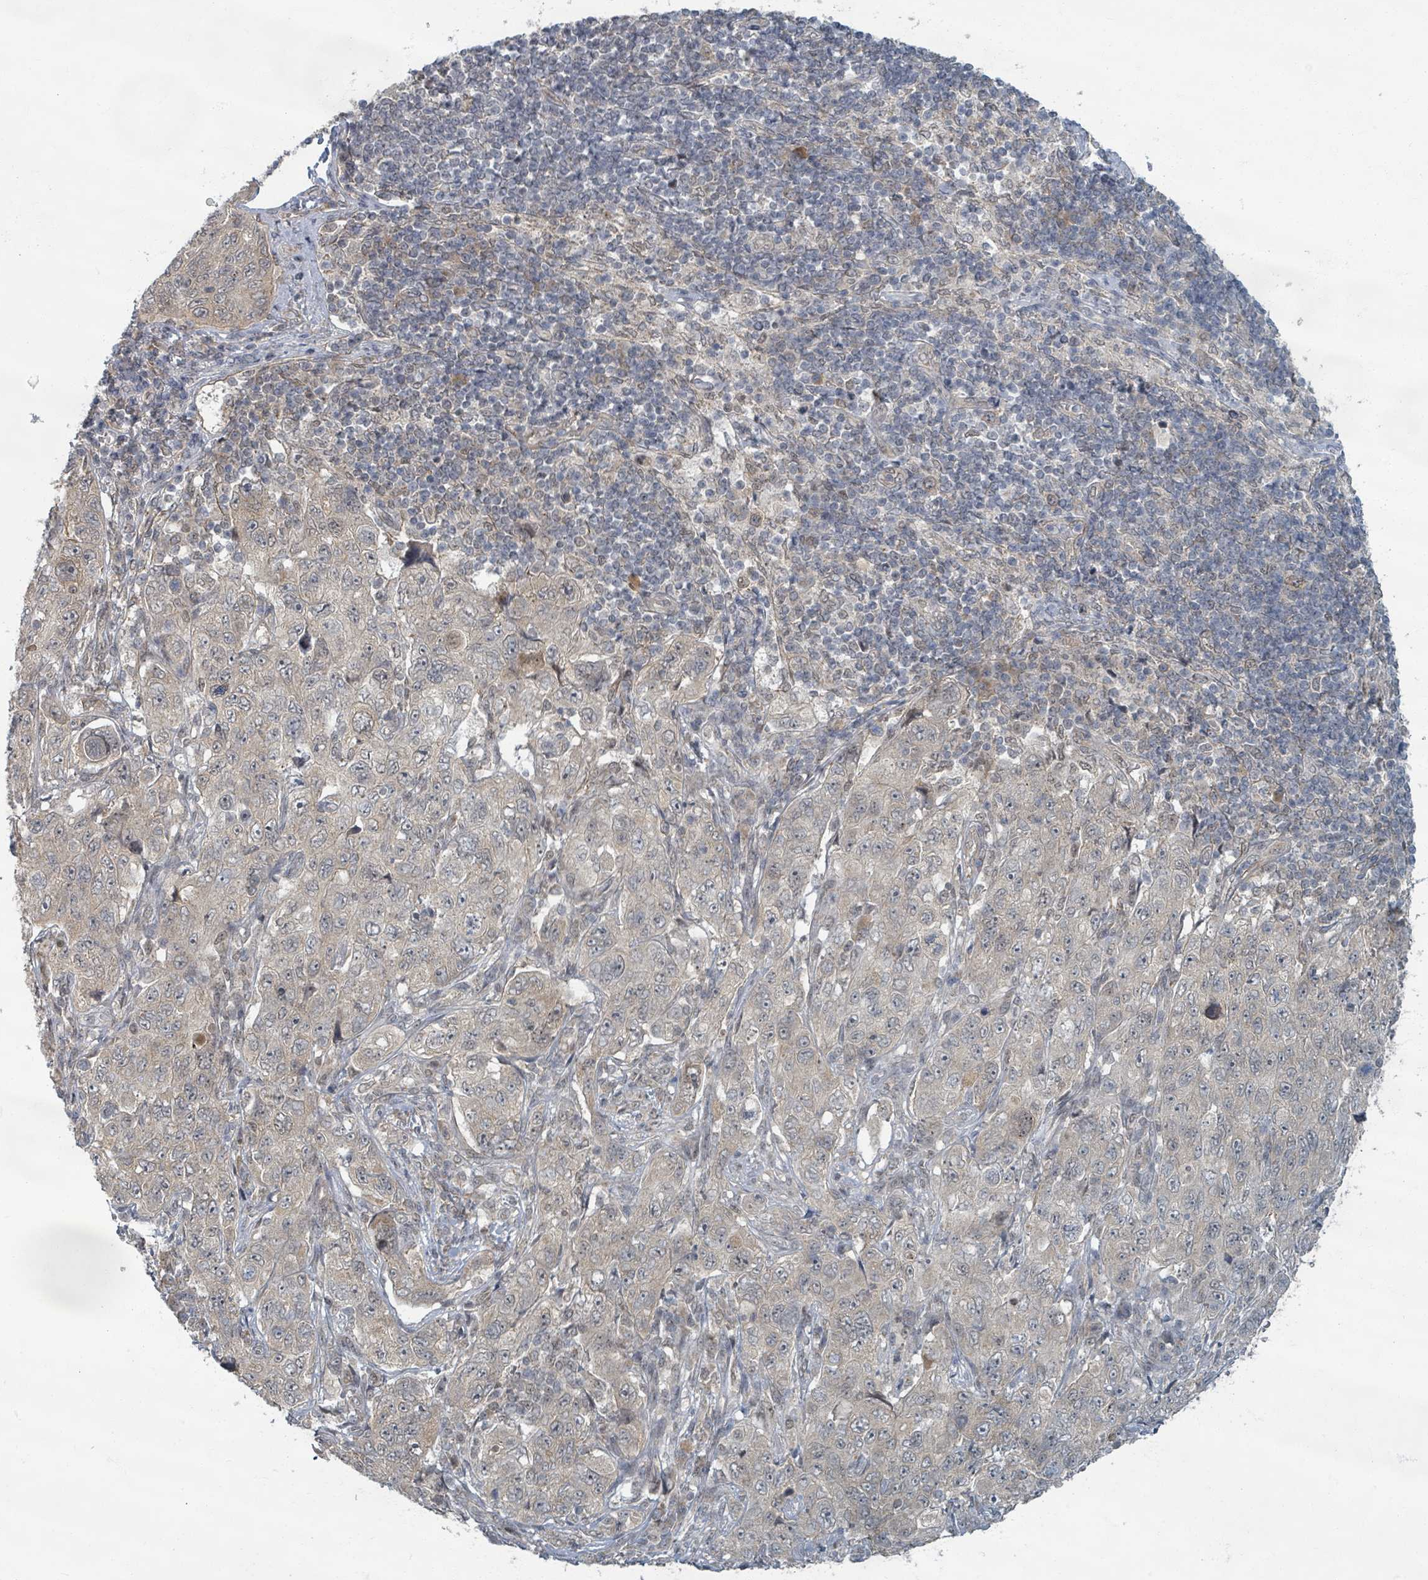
{"staining": {"intensity": "negative", "quantity": "none", "location": "none"}, "tissue": "pancreatic cancer", "cell_type": "Tumor cells", "image_type": "cancer", "snomed": [{"axis": "morphology", "description": "Adenocarcinoma, NOS"}, {"axis": "topography", "description": "Pancreas"}], "caption": "An IHC photomicrograph of pancreatic adenocarcinoma is shown. There is no staining in tumor cells of pancreatic adenocarcinoma.", "gene": "INTS15", "patient": {"sex": "male", "age": 68}}